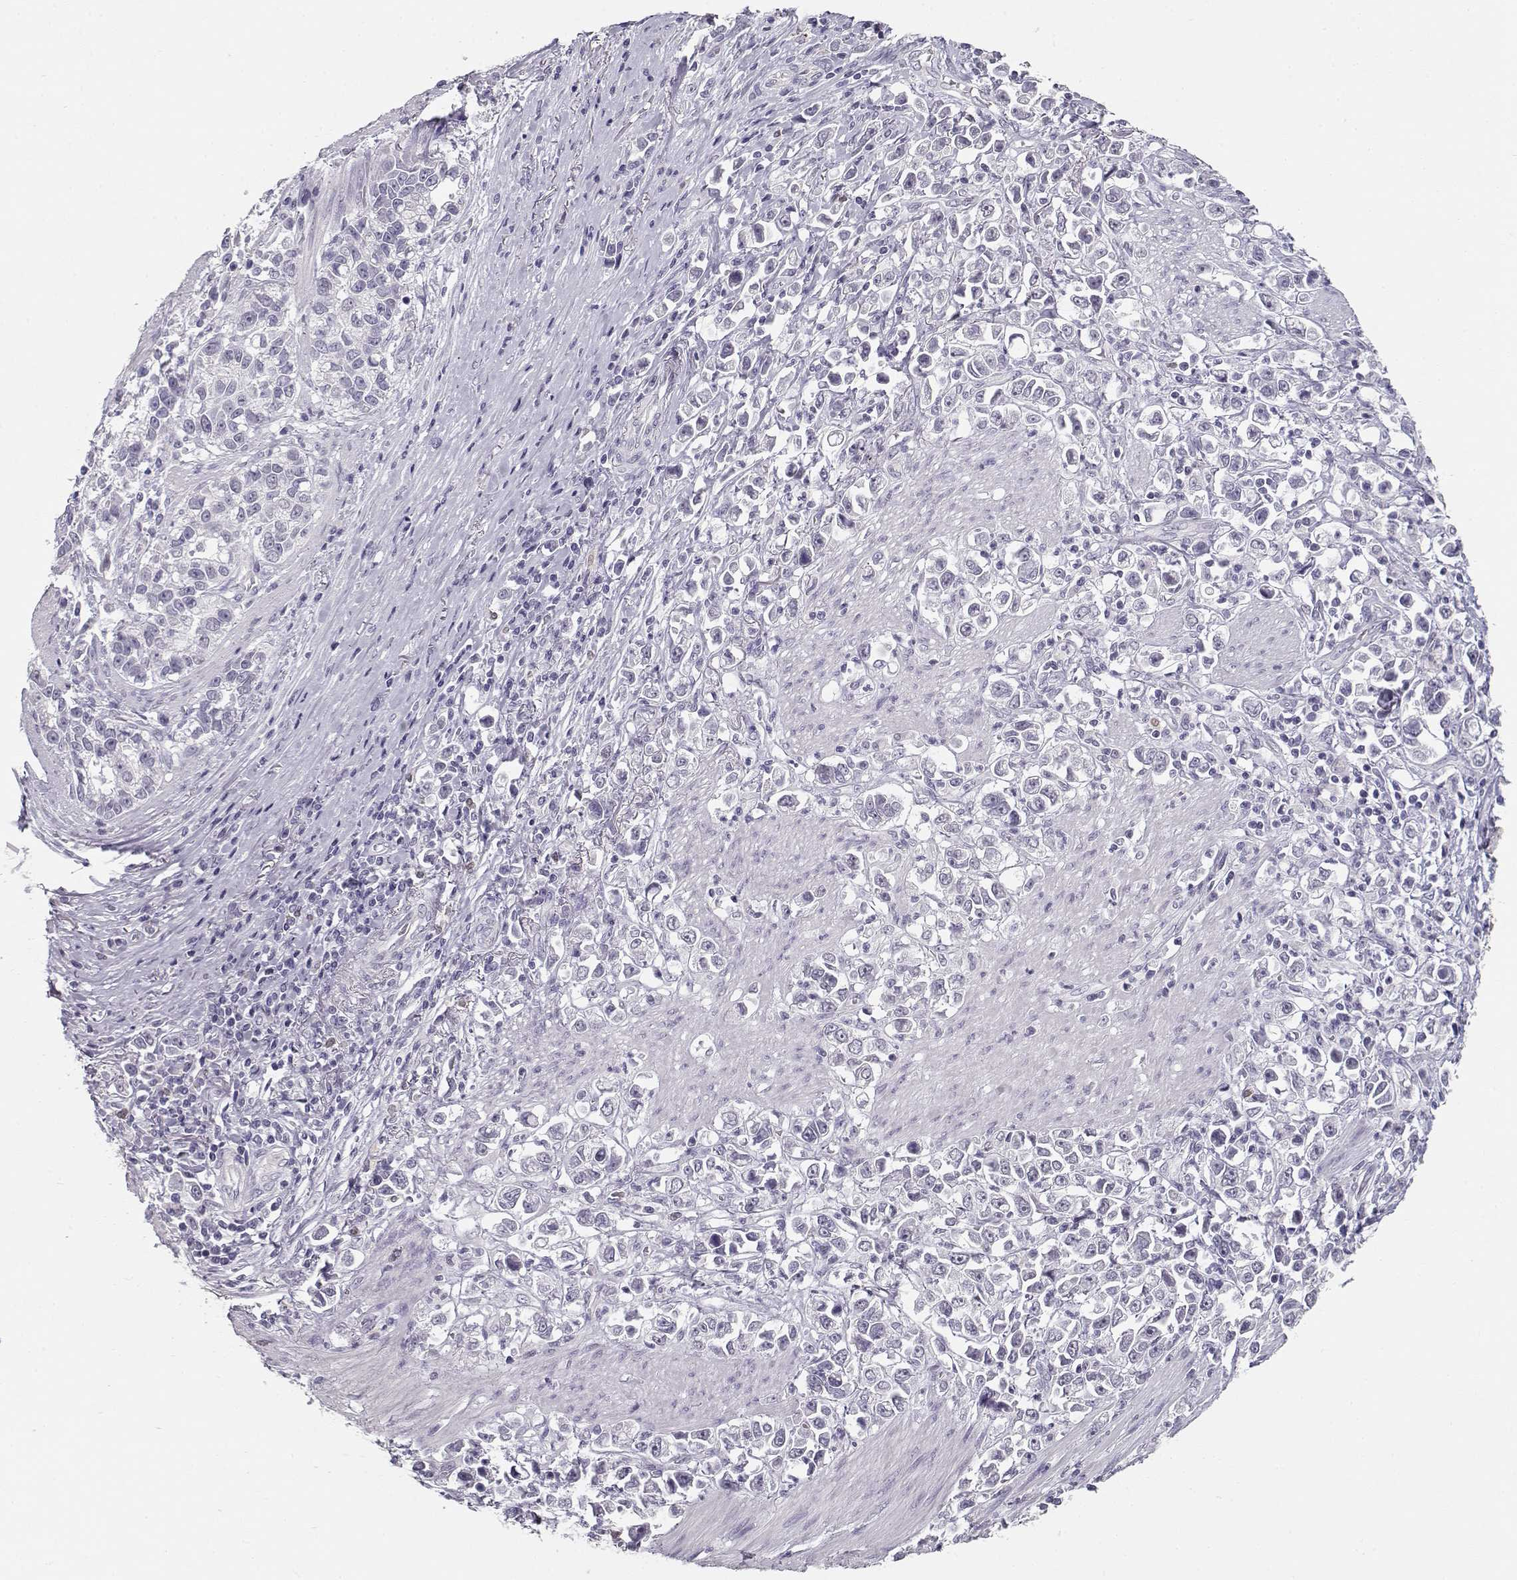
{"staining": {"intensity": "negative", "quantity": "none", "location": "none"}, "tissue": "stomach cancer", "cell_type": "Tumor cells", "image_type": "cancer", "snomed": [{"axis": "morphology", "description": "Adenocarcinoma, NOS"}, {"axis": "topography", "description": "Stomach"}], "caption": "Tumor cells show no significant expression in stomach cancer (adenocarcinoma).", "gene": "NUTM1", "patient": {"sex": "male", "age": 93}}